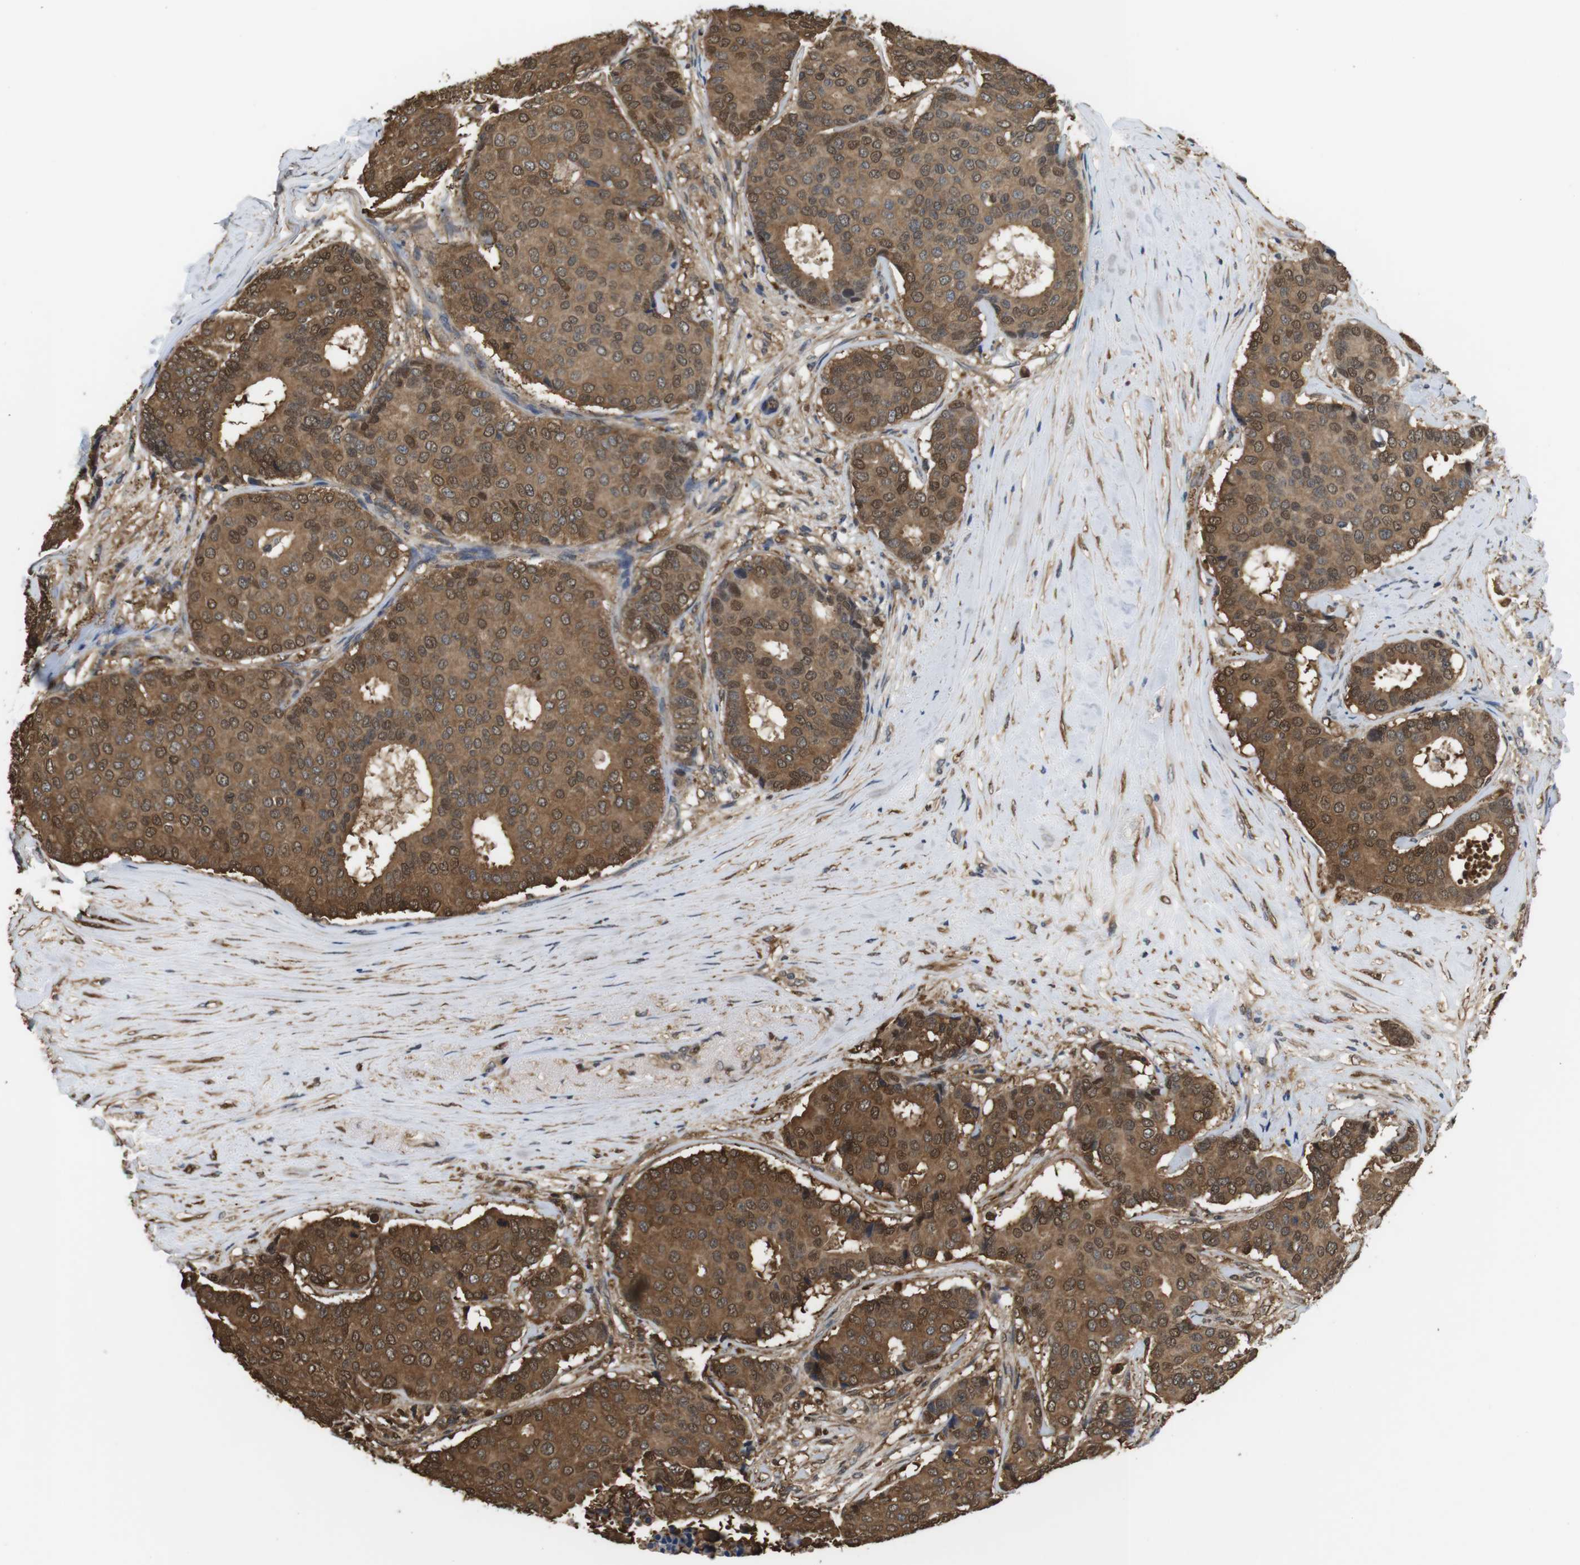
{"staining": {"intensity": "moderate", "quantity": ">75%", "location": "cytoplasmic/membranous,nuclear"}, "tissue": "breast cancer", "cell_type": "Tumor cells", "image_type": "cancer", "snomed": [{"axis": "morphology", "description": "Duct carcinoma"}, {"axis": "topography", "description": "Breast"}], "caption": "A brown stain highlights moderate cytoplasmic/membranous and nuclear positivity of a protein in breast cancer (intraductal carcinoma) tumor cells.", "gene": "LDHA", "patient": {"sex": "female", "age": 75}}